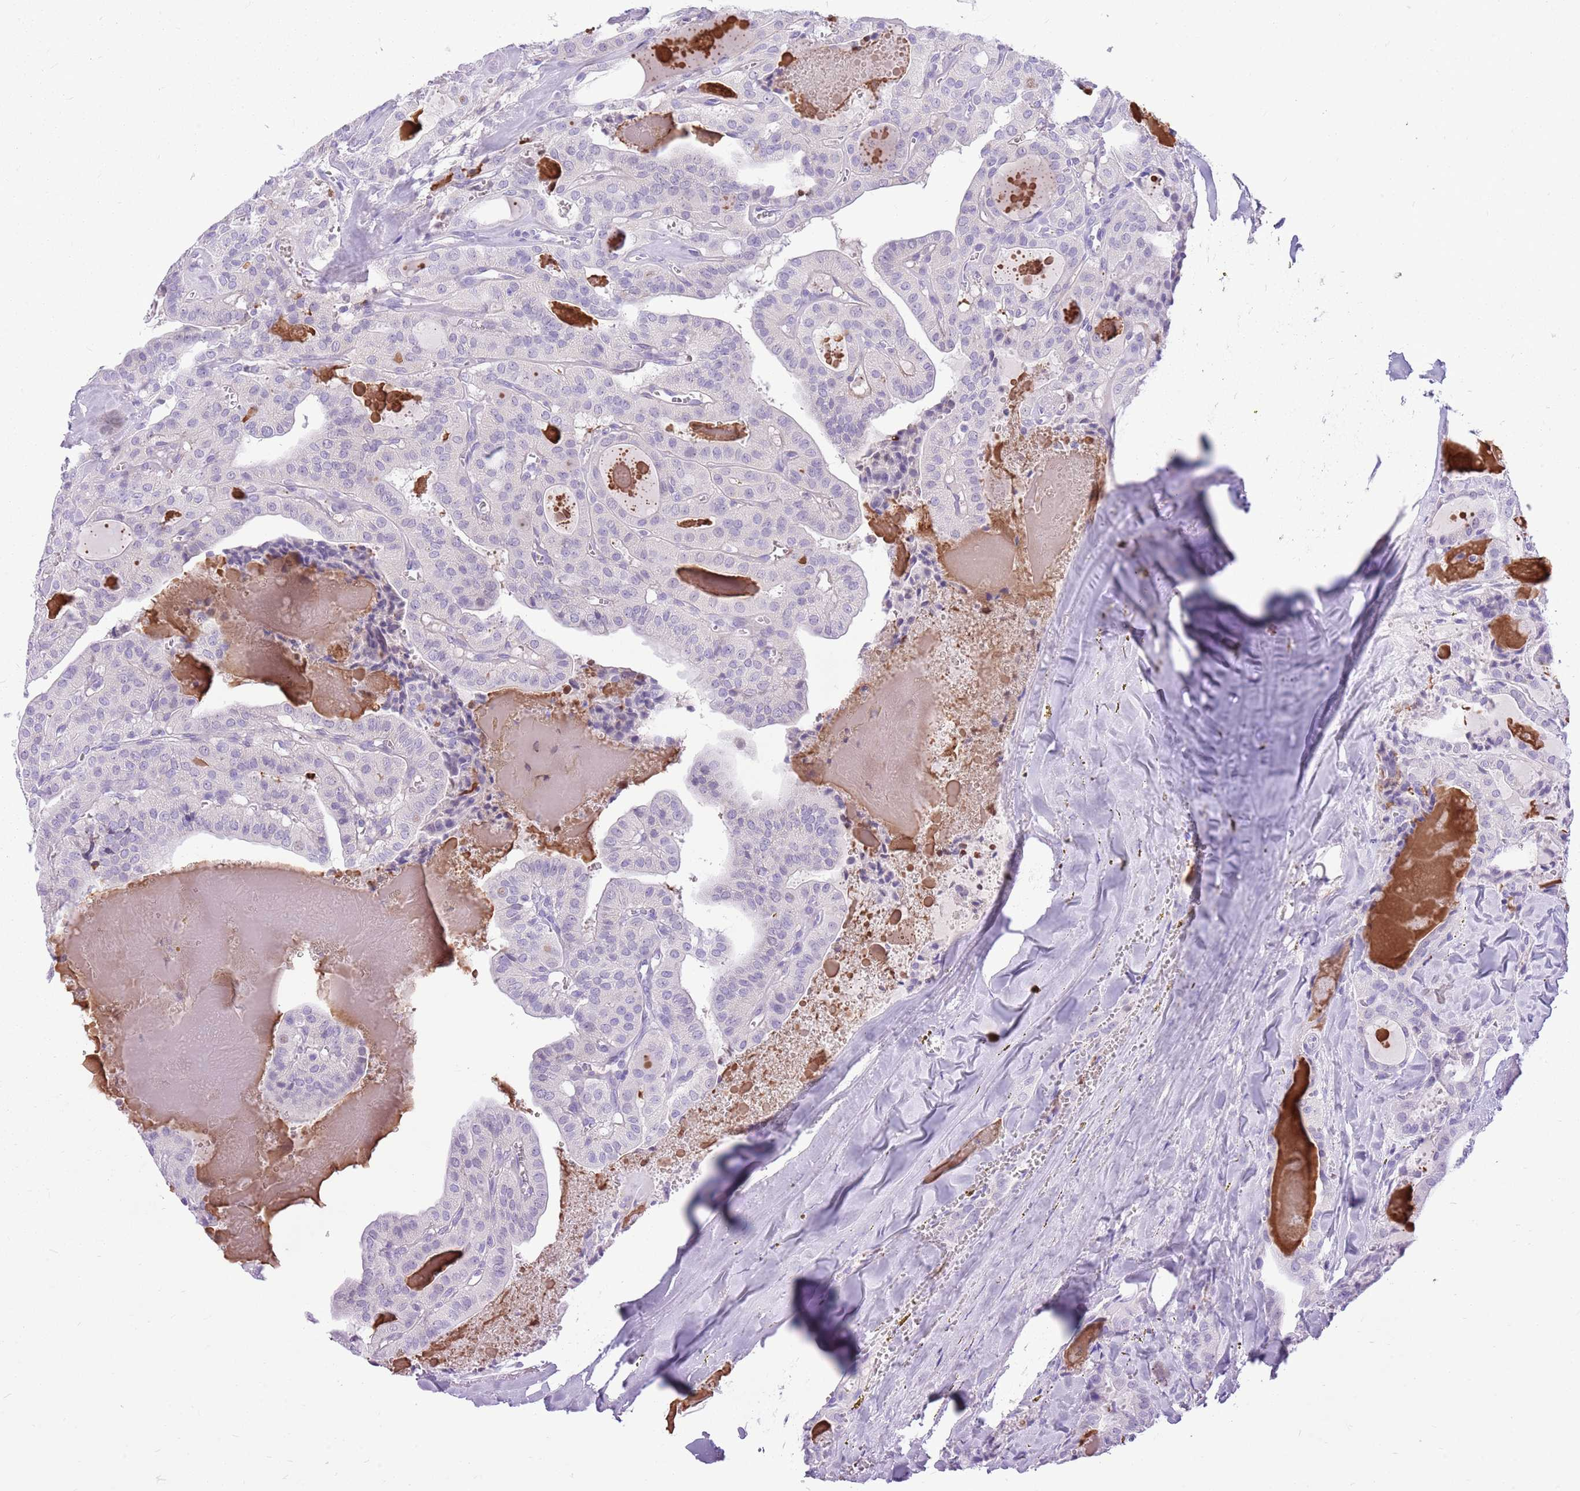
{"staining": {"intensity": "negative", "quantity": "none", "location": "none"}, "tissue": "thyroid cancer", "cell_type": "Tumor cells", "image_type": "cancer", "snomed": [{"axis": "morphology", "description": "Papillary adenocarcinoma, NOS"}, {"axis": "topography", "description": "Thyroid gland"}], "caption": "Immunohistochemistry of human papillary adenocarcinoma (thyroid) shows no positivity in tumor cells. (DAB (3,3'-diaminobenzidine) immunohistochemistry (IHC), high magnification).", "gene": "ZNF425", "patient": {"sex": "male", "age": 52}}